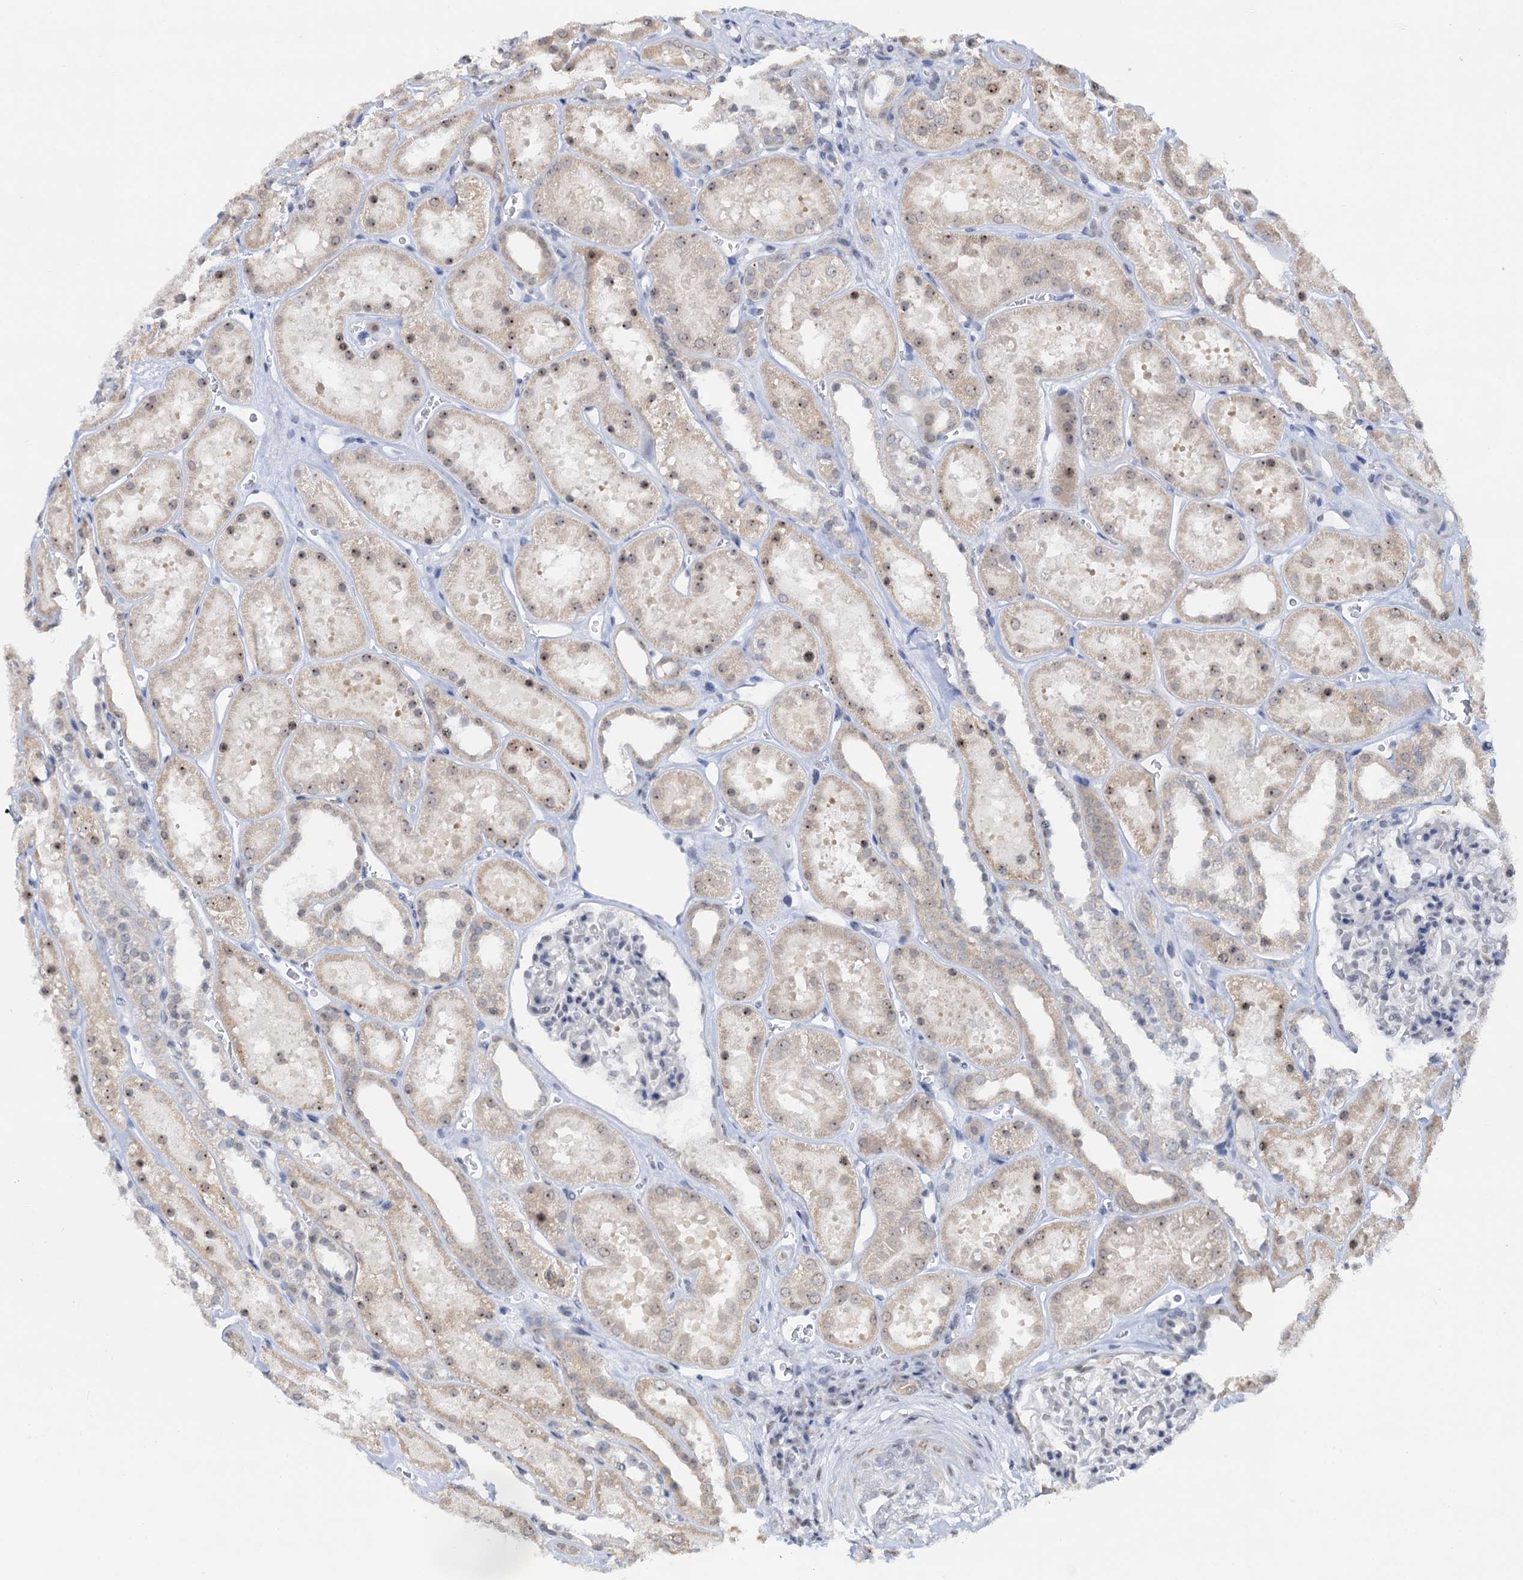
{"staining": {"intensity": "negative", "quantity": "none", "location": "none"}, "tissue": "kidney", "cell_type": "Cells in glomeruli", "image_type": "normal", "snomed": [{"axis": "morphology", "description": "Normal tissue, NOS"}, {"axis": "topography", "description": "Kidney"}], "caption": "High magnification brightfield microscopy of unremarkable kidney stained with DAB (brown) and counterstained with hematoxylin (blue): cells in glomeruli show no significant positivity. (Stains: DAB immunohistochemistry (IHC) with hematoxylin counter stain, Microscopy: brightfield microscopy at high magnification).", "gene": "NAT10", "patient": {"sex": "female", "age": 41}}